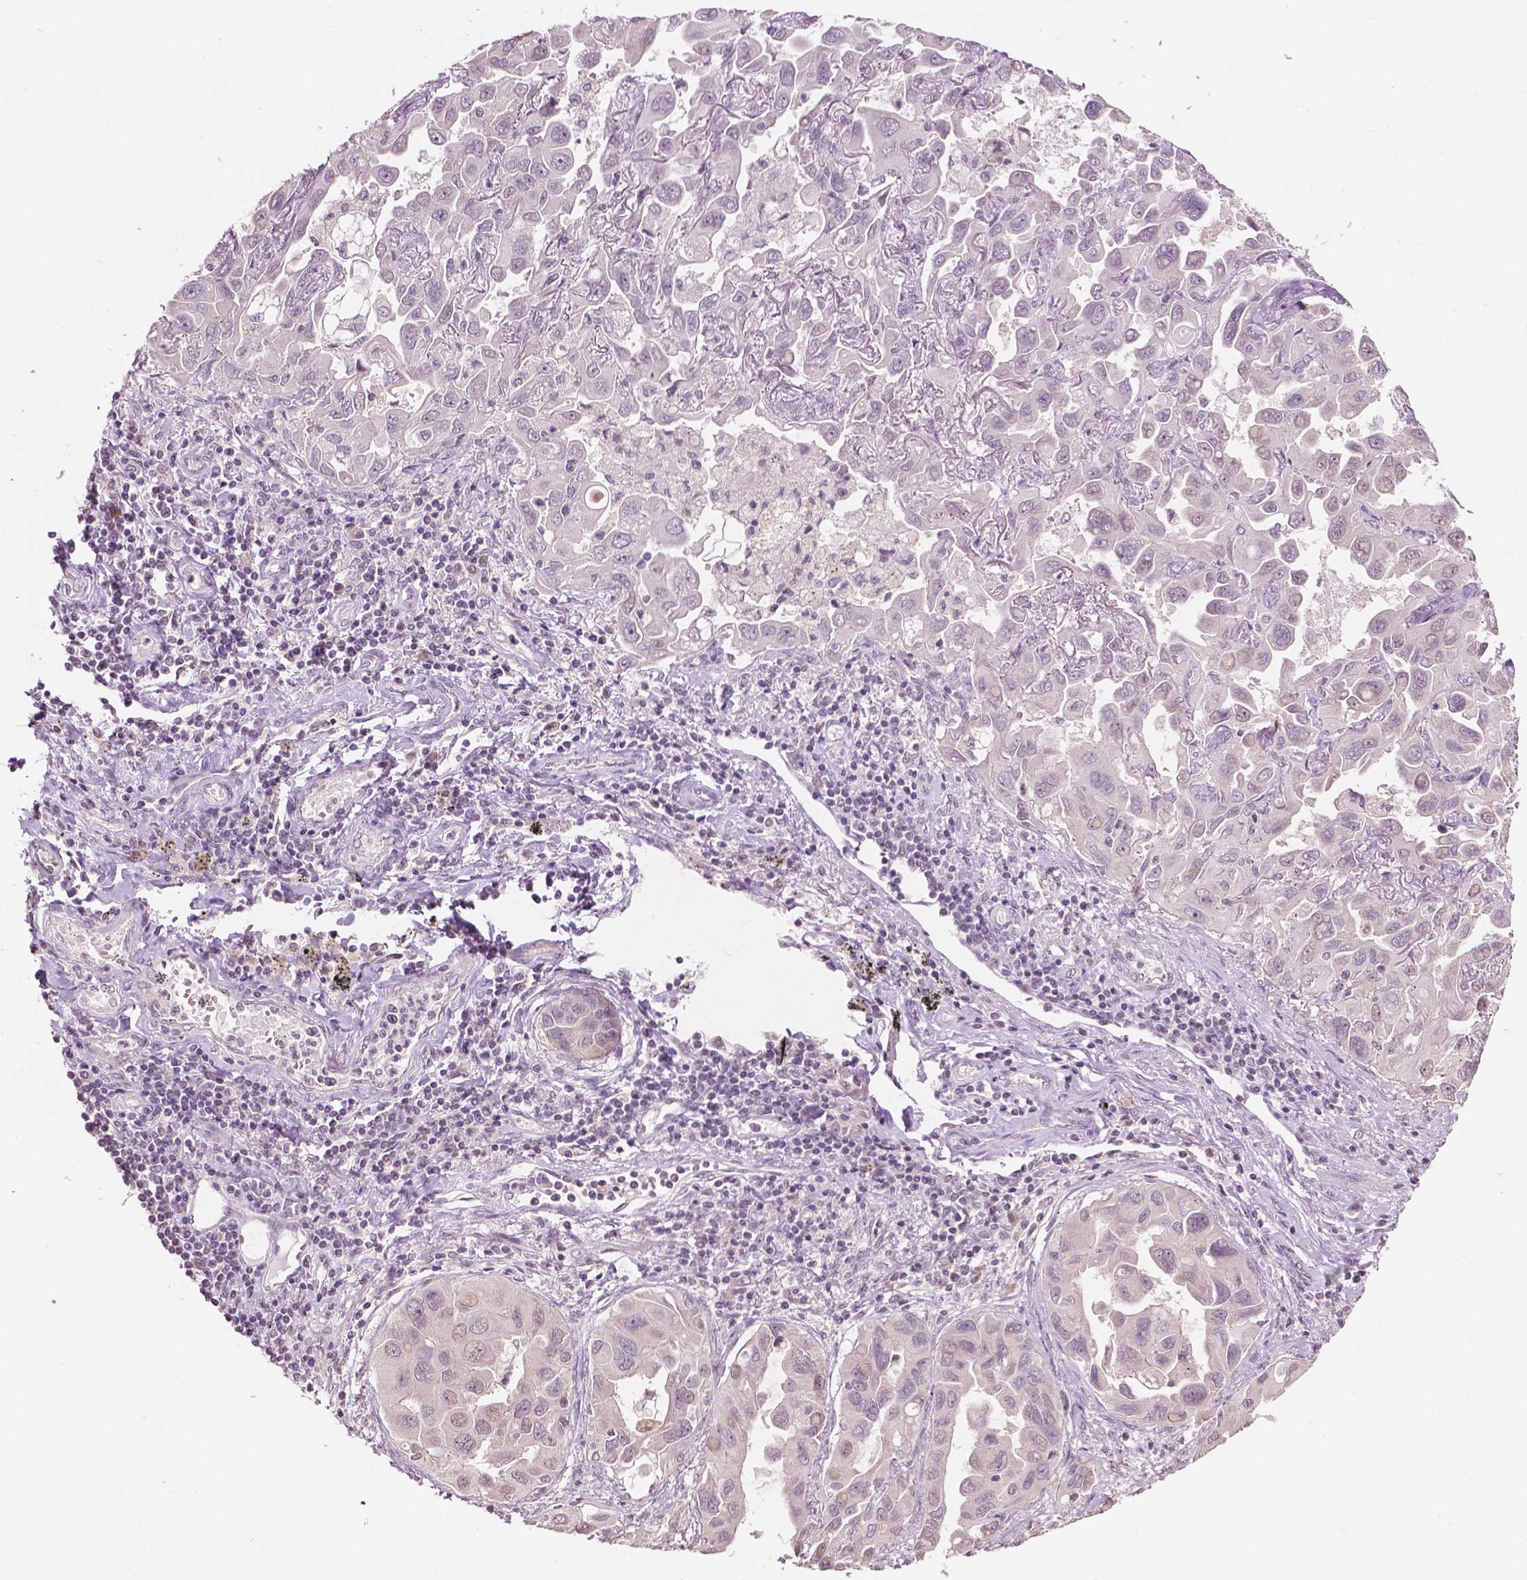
{"staining": {"intensity": "negative", "quantity": "none", "location": "none"}, "tissue": "lung cancer", "cell_type": "Tumor cells", "image_type": "cancer", "snomed": [{"axis": "morphology", "description": "Adenocarcinoma, NOS"}, {"axis": "topography", "description": "Lung"}], "caption": "An image of human lung cancer (adenocarcinoma) is negative for staining in tumor cells.", "gene": "NOS1AP", "patient": {"sex": "male", "age": 64}}